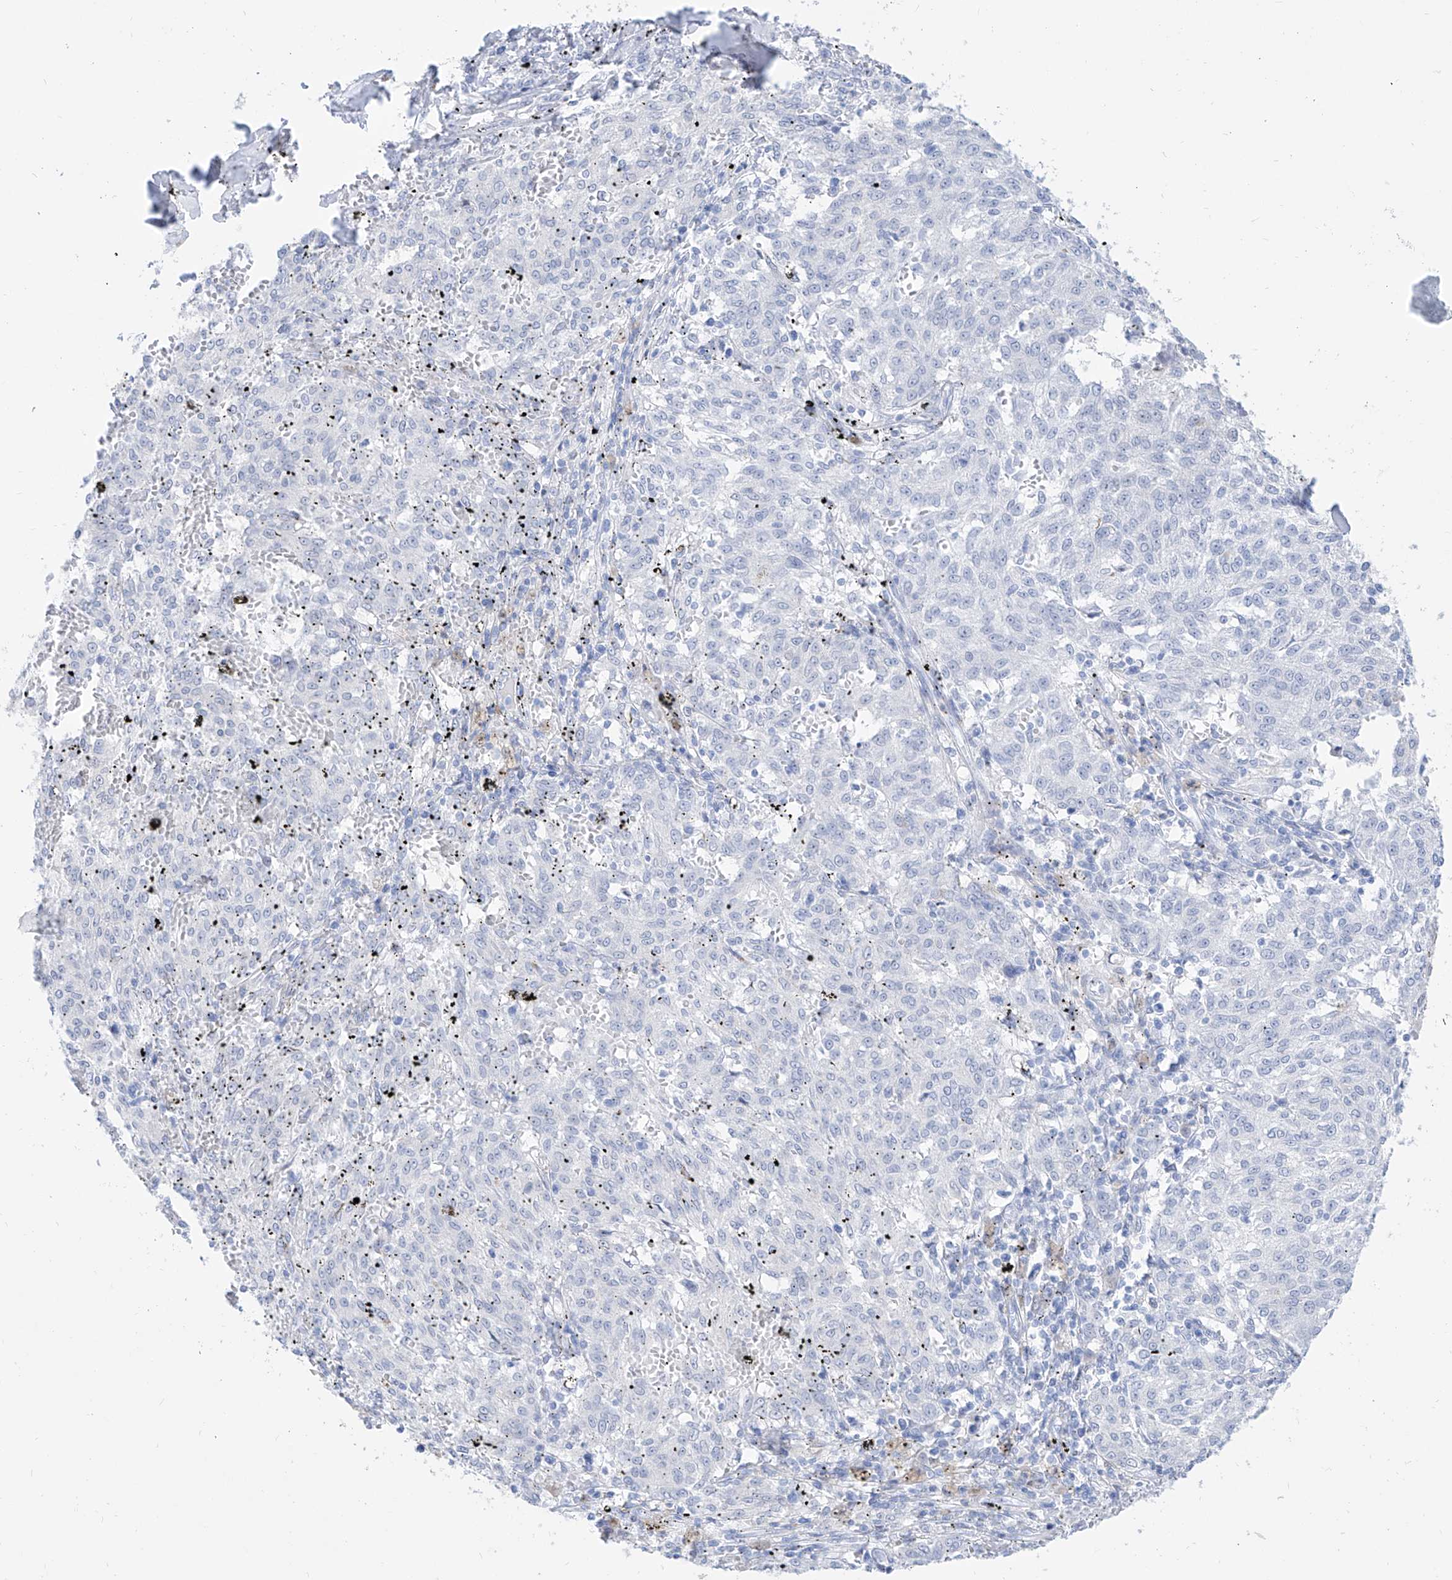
{"staining": {"intensity": "negative", "quantity": "none", "location": "none"}, "tissue": "melanoma", "cell_type": "Tumor cells", "image_type": "cancer", "snomed": [{"axis": "morphology", "description": "Malignant melanoma, NOS"}, {"axis": "topography", "description": "Skin"}], "caption": "High magnification brightfield microscopy of melanoma stained with DAB (brown) and counterstained with hematoxylin (blue): tumor cells show no significant expression. The staining was performed using DAB (3,3'-diaminobenzidine) to visualize the protein expression in brown, while the nuclei were stained in blue with hematoxylin (Magnification: 20x).", "gene": "PDXK", "patient": {"sex": "female", "age": 72}}